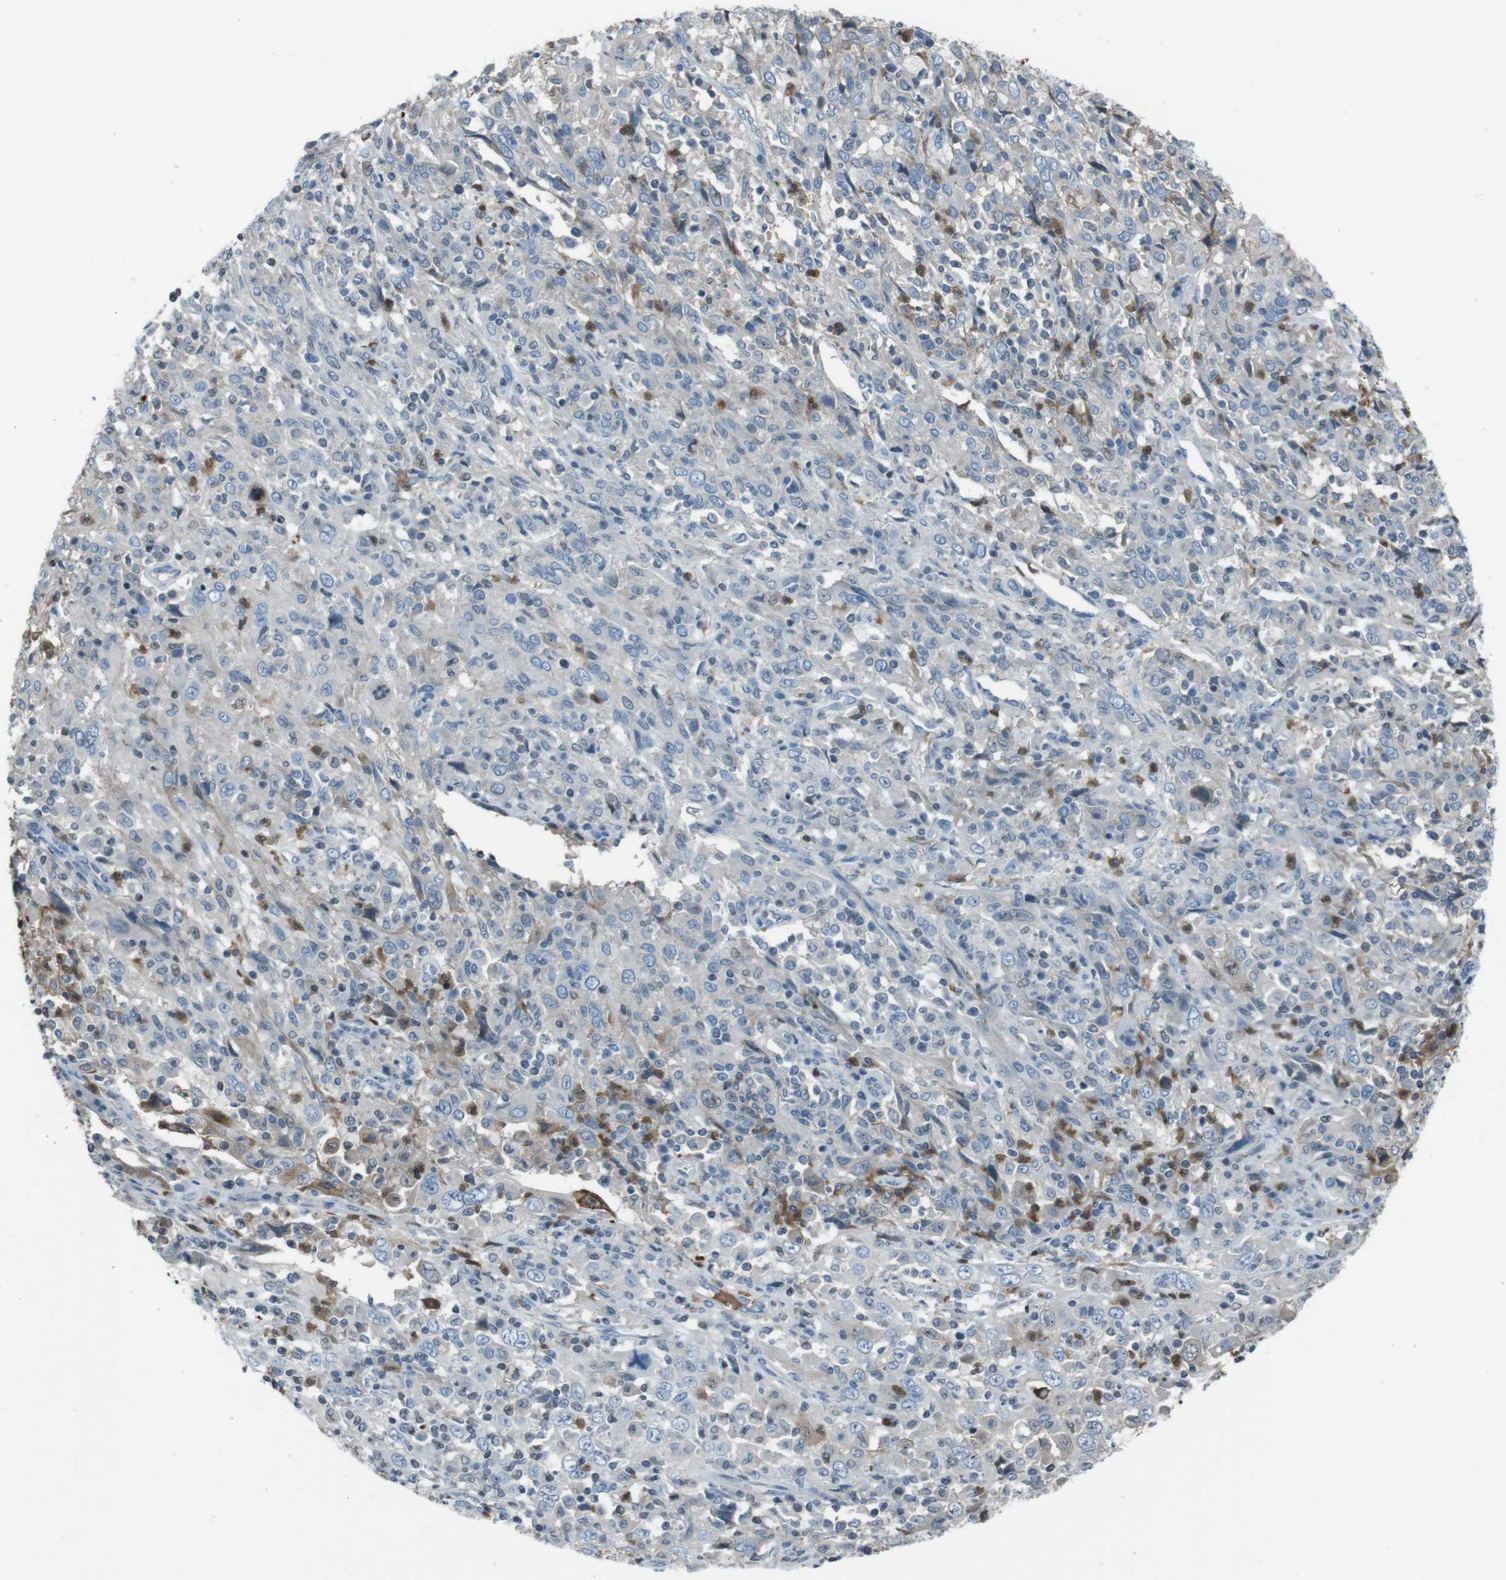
{"staining": {"intensity": "negative", "quantity": "none", "location": "none"}, "tissue": "cervical cancer", "cell_type": "Tumor cells", "image_type": "cancer", "snomed": [{"axis": "morphology", "description": "Squamous cell carcinoma, NOS"}, {"axis": "topography", "description": "Cervix"}], "caption": "This photomicrograph is of cervical cancer stained with immunohistochemistry (IHC) to label a protein in brown with the nuclei are counter-stained blue. There is no positivity in tumor cells. (Brightfield microscopy of DAB (3,3'-diaminobenzidine) immunohistochemistry (IHC) at high magnification).", "gene": "UGT1A6", "patient": {"sex": "female", "age": 46}}